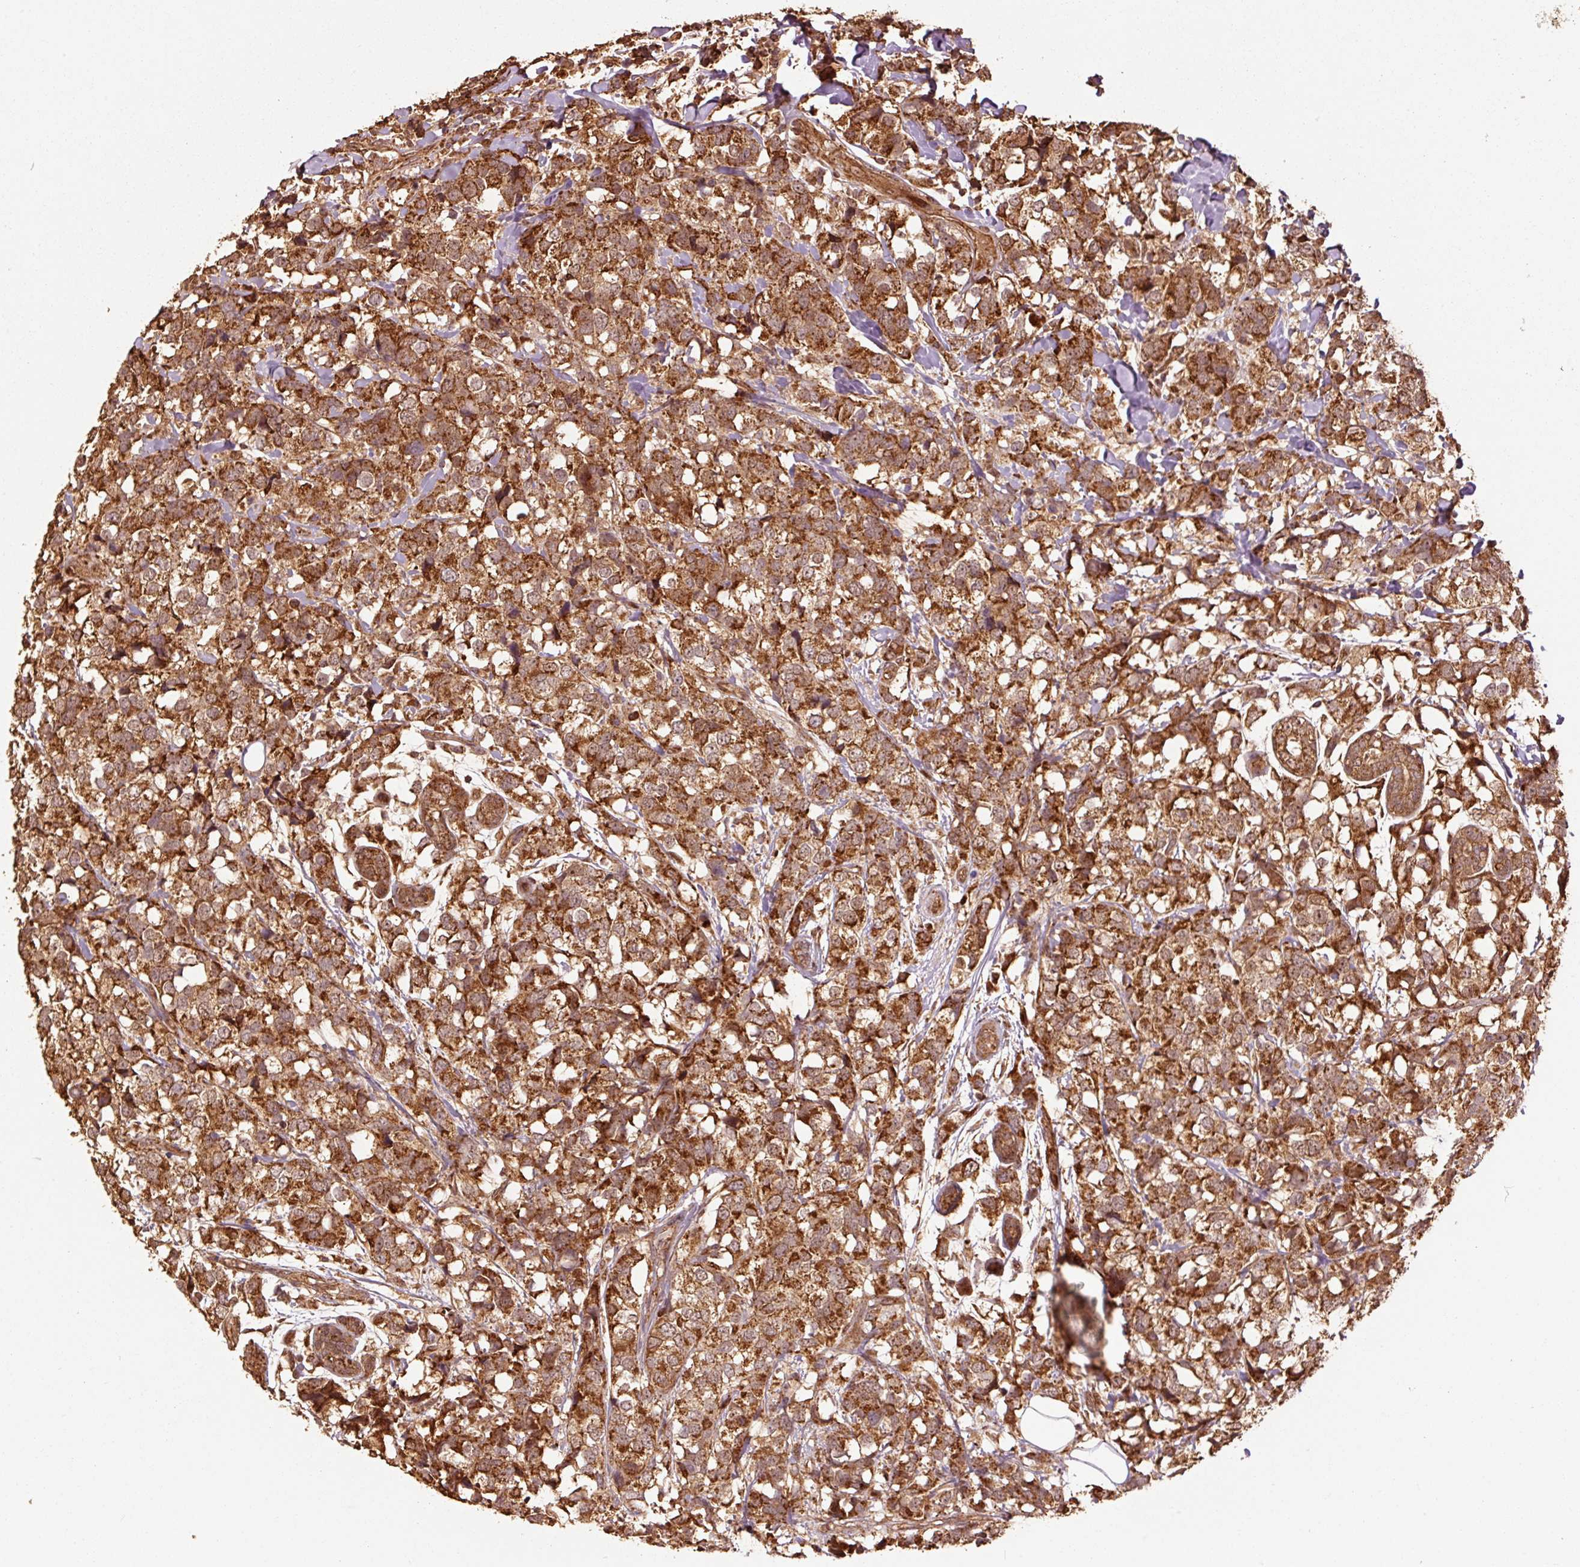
{"staining": {"intensity": "strong", "quantity": ">75%", "location": "cytoplasmic/membranous"}, "tissue": "breast cancer", "cell_type": "Tumor cells", "image_type": "cancer", "snomed": [{"axis": "morphology", "description": "Lobular carcinoma"}, {"axis": "topography", "description": "Breast"}], "caption": "Immunohistochemistry image of breast lobular carcinoma stained for a protein (brown), which exhibits high levels of strong cytoplasmic/membranous staining in approximately >75% of tumor cells.", "gene": "MRPL16", "patient": {"sex": "female", "age": 59}}